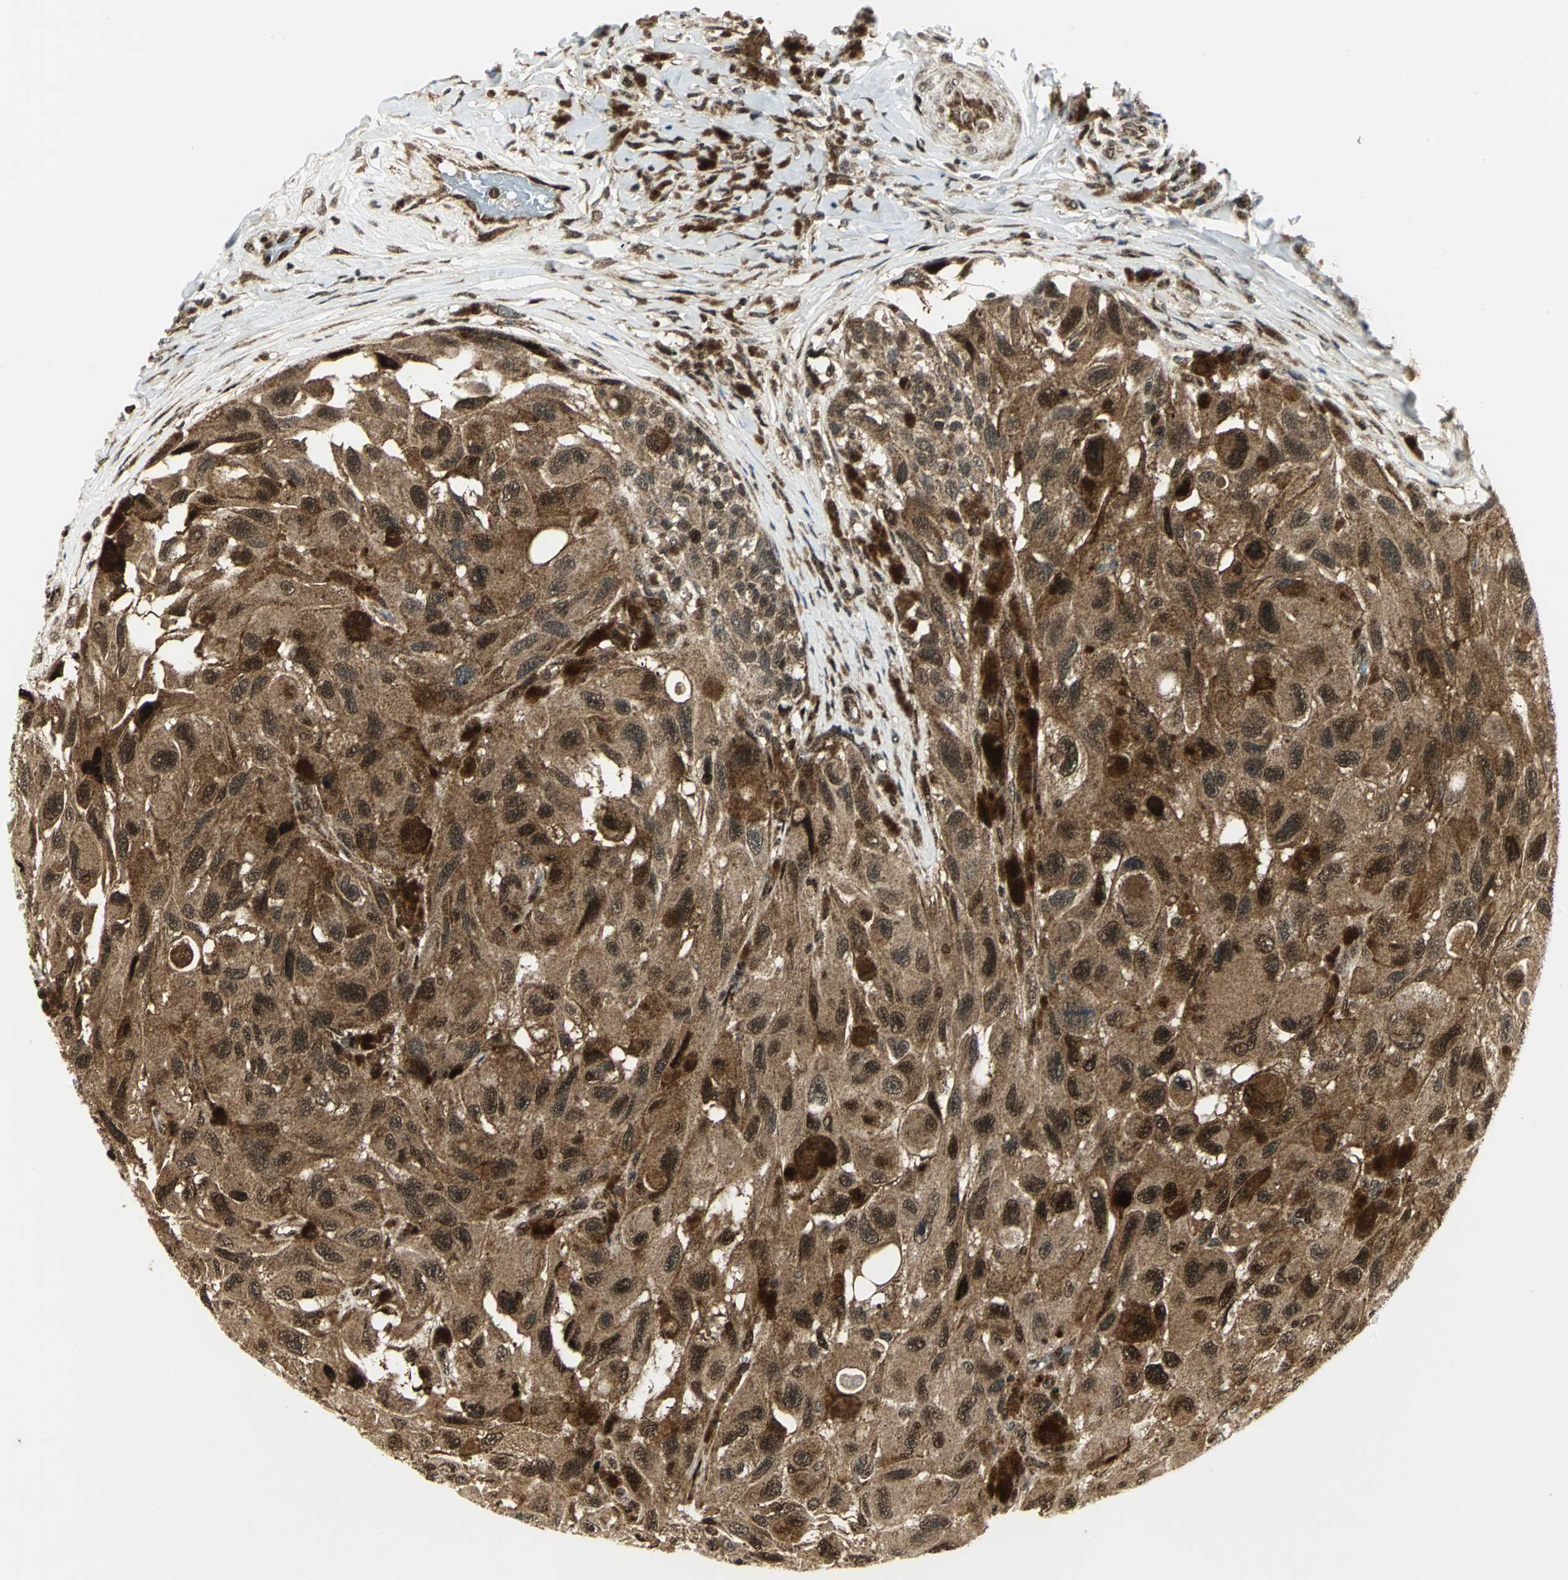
{"staining": {"intensity": "strong", "quantity": ">75%", "location": "cytoplasmic/membranous,nuclear"}, "tissue": "melanoma", "cell_type": "Tumor cells", "image_type": "cancer", "snomed": [{"axis": "morphology", "description": "Malignant melanoma, NOS"}, {"axis": "topography", "description": "Skin"}], "caption": "High-magnification brightfield microscopy of malignant melanoma stained with DAB (brown) and counterstained with hematoxylin (blue). tumor cells exhibit strong cytoplasmic/membranous and nuclear positivity is appreciated in about>75% of cells.", "gene": "COPS5", "patient": {"sex": "female", "age": 73}}